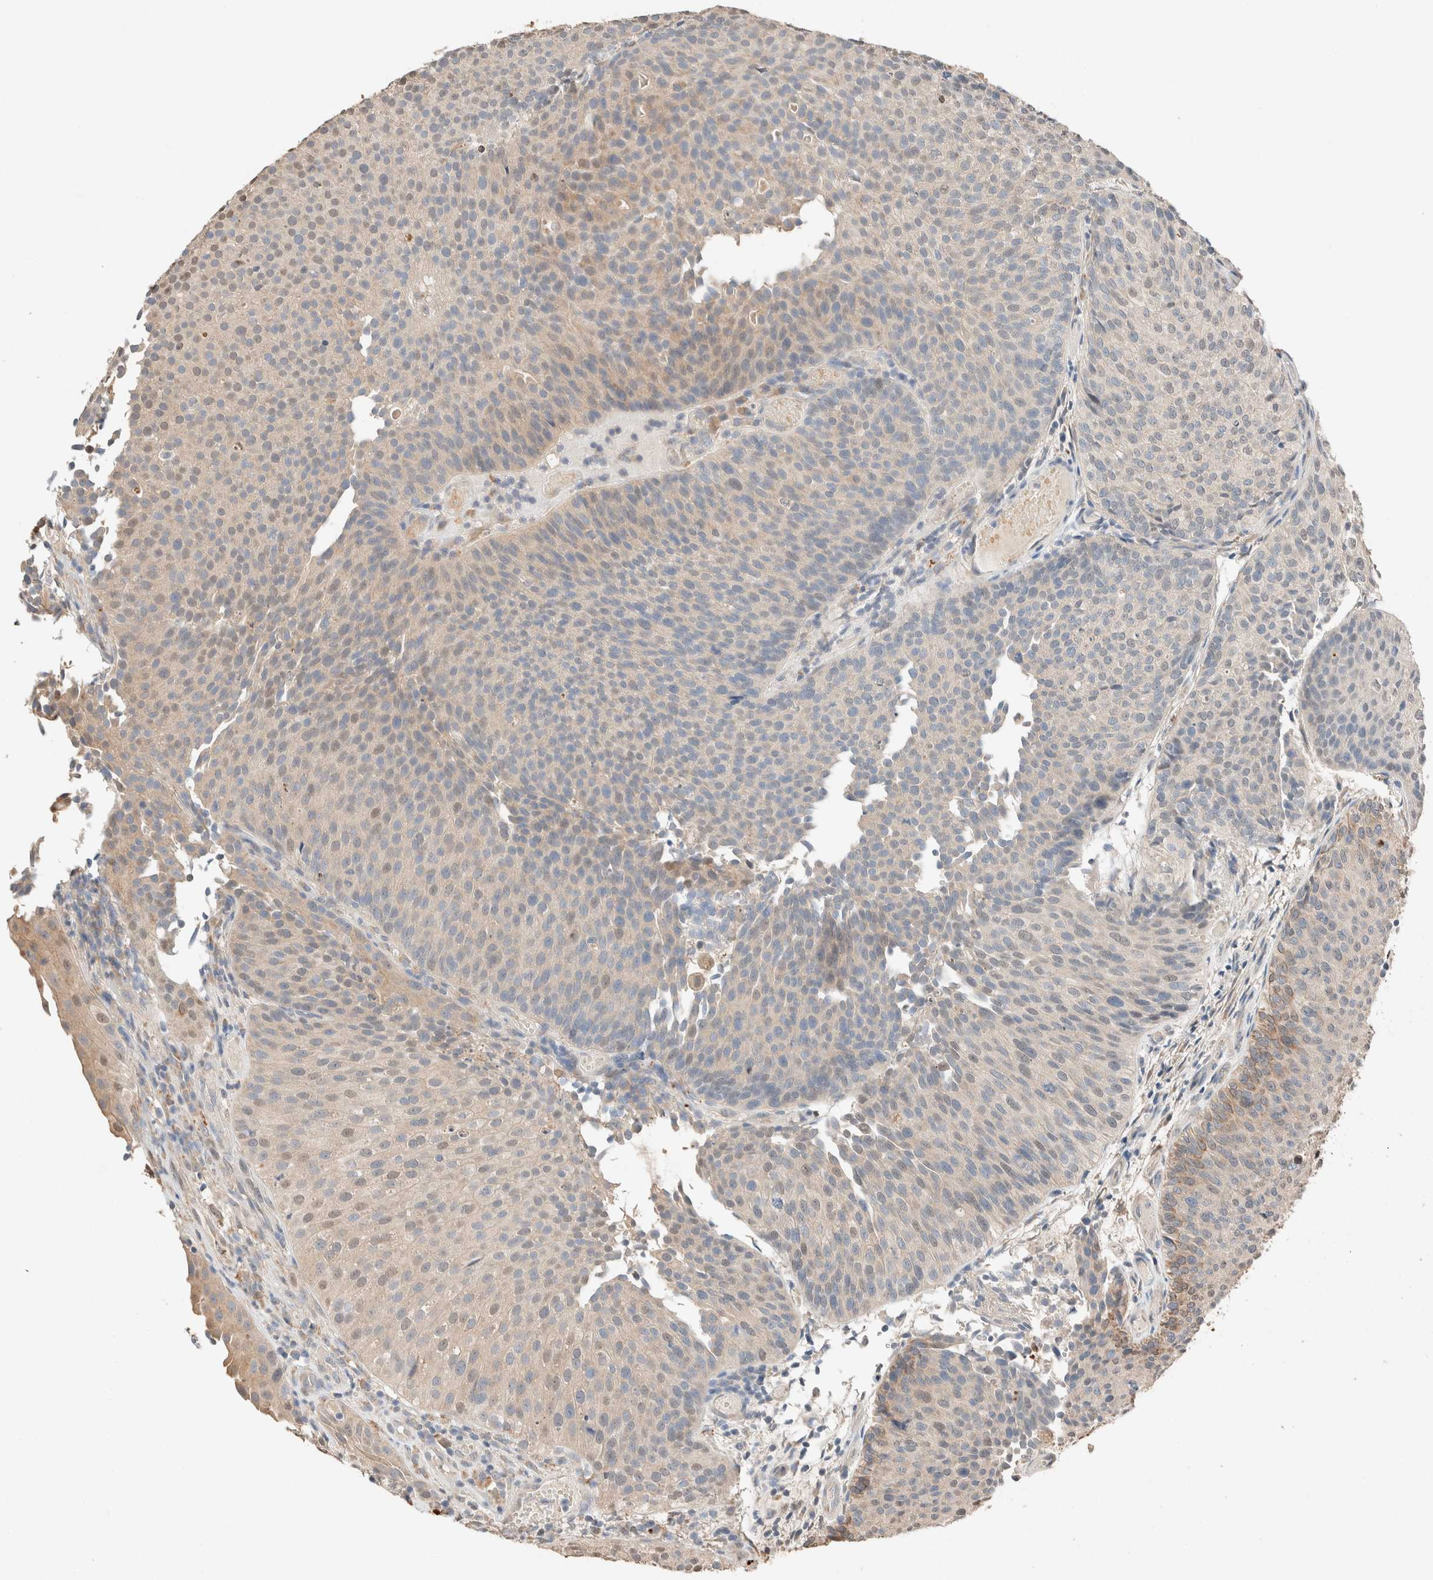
{"staining": {"intensity": "weak", "quantity": "<25%", "location": "cytoplasmic/membranous,nuclear"}, "tissue": "urothelial cancer", "cell_type": "Tumor cells", "image_type": "cancer", "snomed": [{"axis": "morphology", "description": "Urothelial carcinoma, Low grade"}, {"axis": "topography", "description": "Urinary bladder"}], "caption": "The histopathology image exhibits no significant positivity in tumor cells of urothelial cancer.", "gene": "TUBD1", "patient": {"sex": "male", "age": 86}}